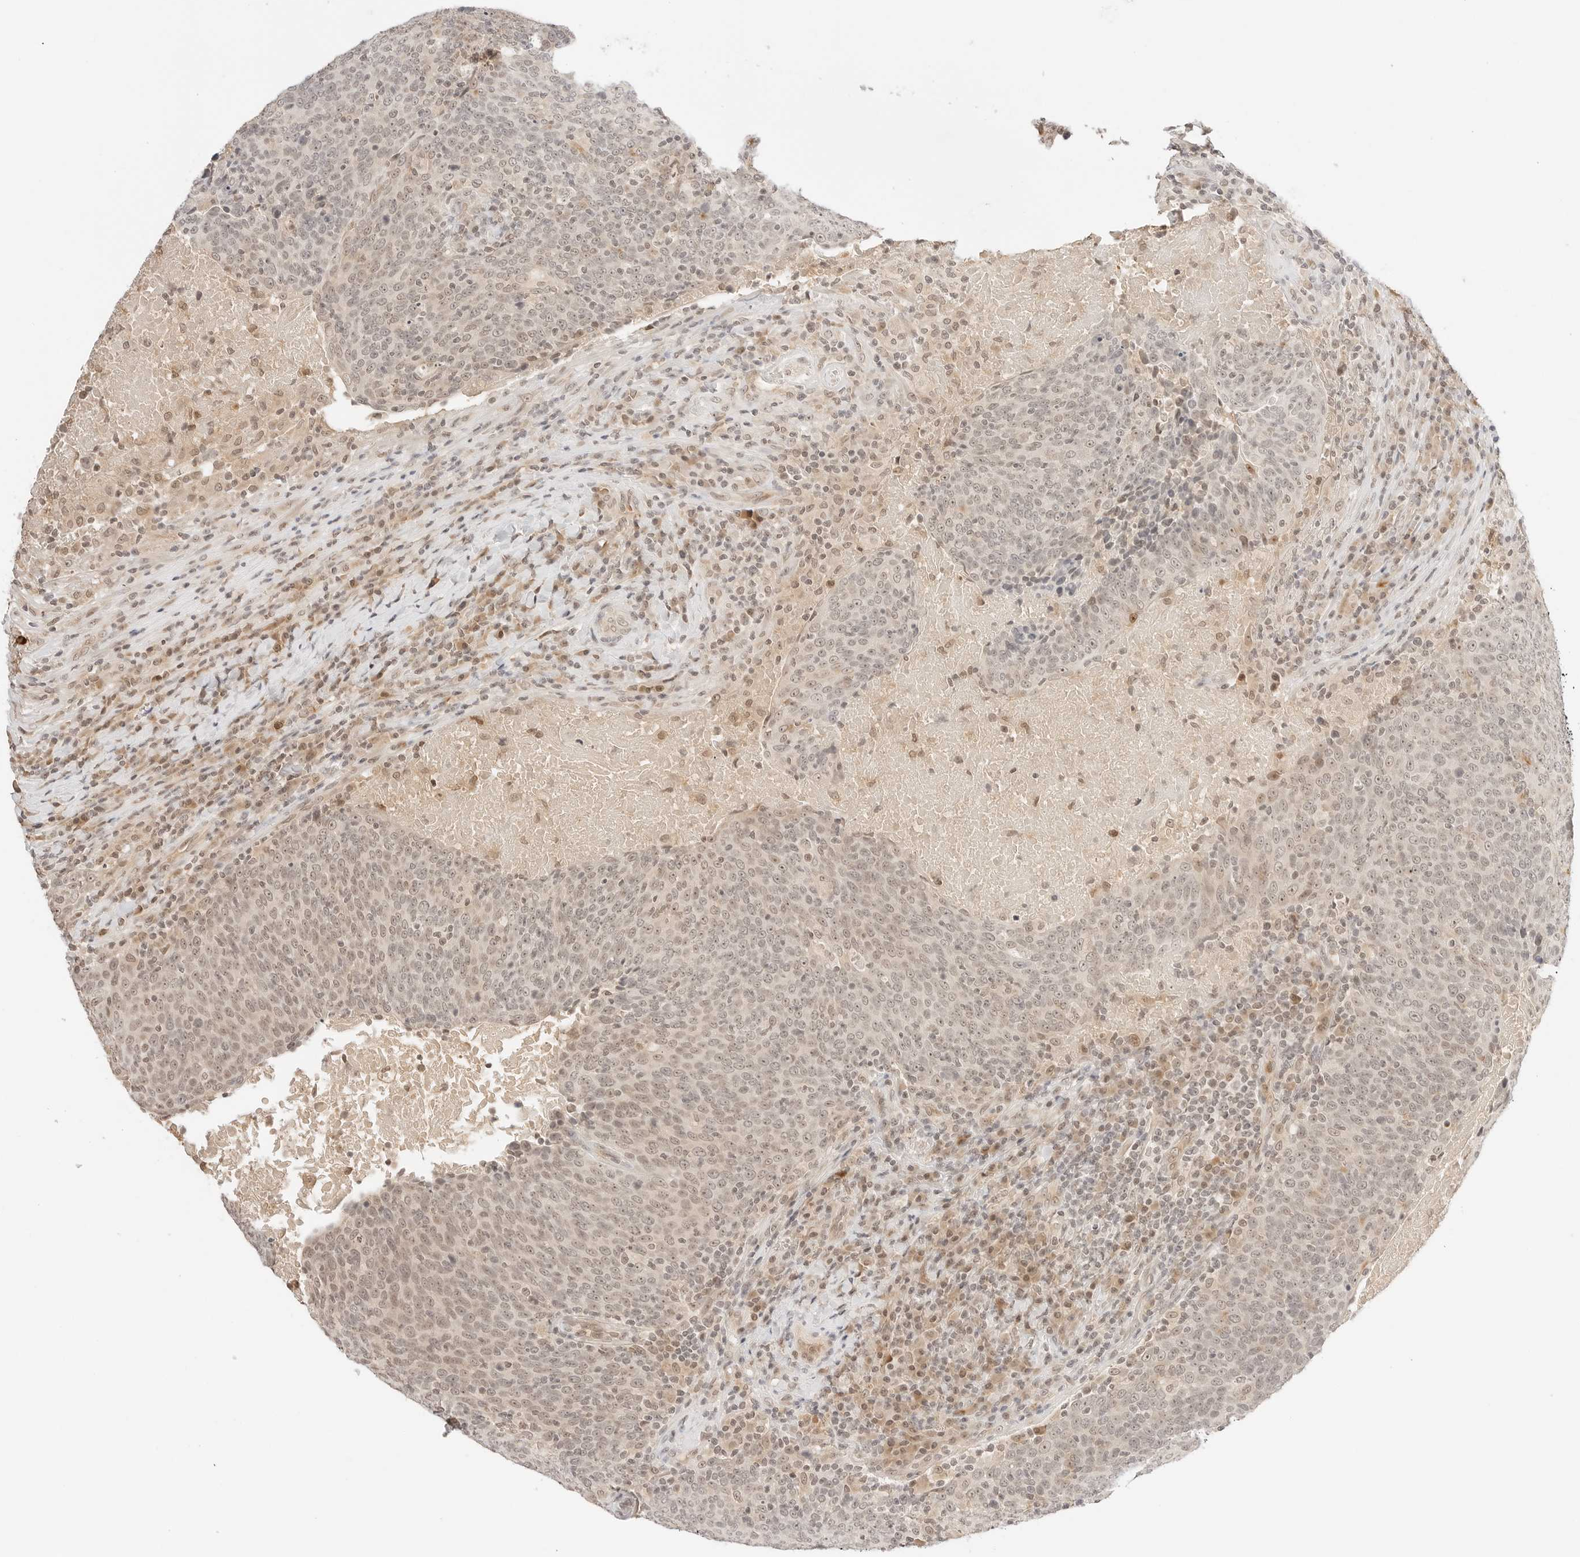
{"staining": {"intensity": "moderate", "quantity": "25%-75%", "location": "nuclear"}, "tissue": "head and neck cancer", "cell_type": "Tumor cells", "image_type": "cancer", "snomed": [{"axis": "morphology", "description": "Squamous cell carcinoma, NOS"}, {"axis": "morphology", "description": "Squamous cell carcinoma, metastatic, NOS"}, {"axis": "topography", "description": "Lymph node"}, {"axis": "topography", "description": "Head-Neck"}], "caption": "Human squamous cell carcinoma (head and neck) stained with a protein marker exhibits moderate staining in tumor cells.", "gene": "RPS6KL1", "patient": {"sex": "male", "age": 62}}